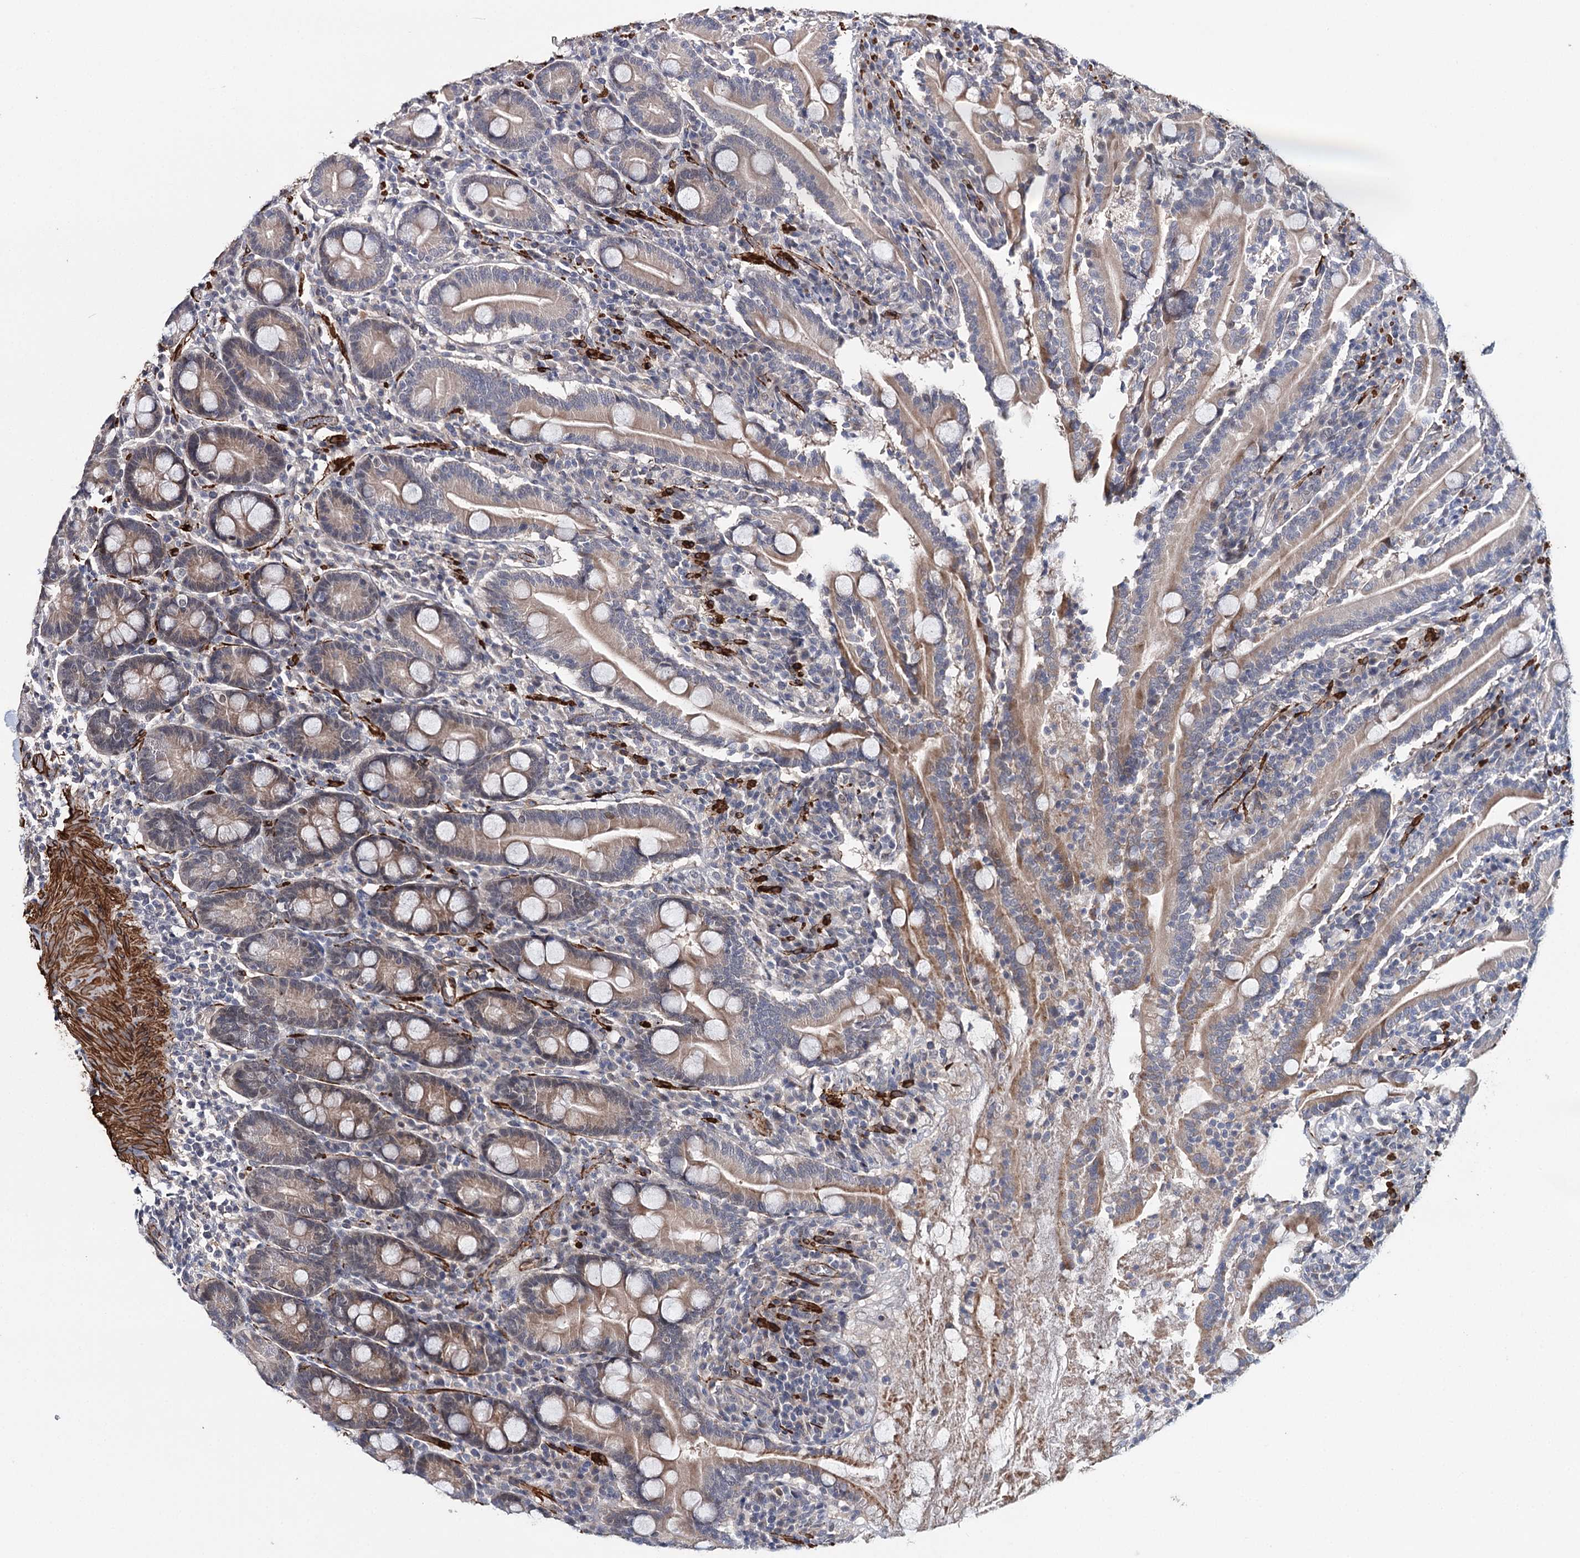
{"staining": {"intensity": "moderate", "quantity": "25%-75%", "location": "cytoplasmic/membranous"}, "tissue": "duodenum", "cell_type": "Glandular cells", "image_type": "normal", "snomed": [{"axis": "morphology", "description": "Normal tissue, NOS"}, {"axis": "topography", "description": "Duodenum"}], "caption": "Protein staining by immunohistochemistry (IHC) demonstrates moderate cytoplasmic/membranous positivity in approximately 25%-75% of glandular cells in normal duodenum.", "gene": "CFAP46", "patient": {"sex": "male", "age": 35}}